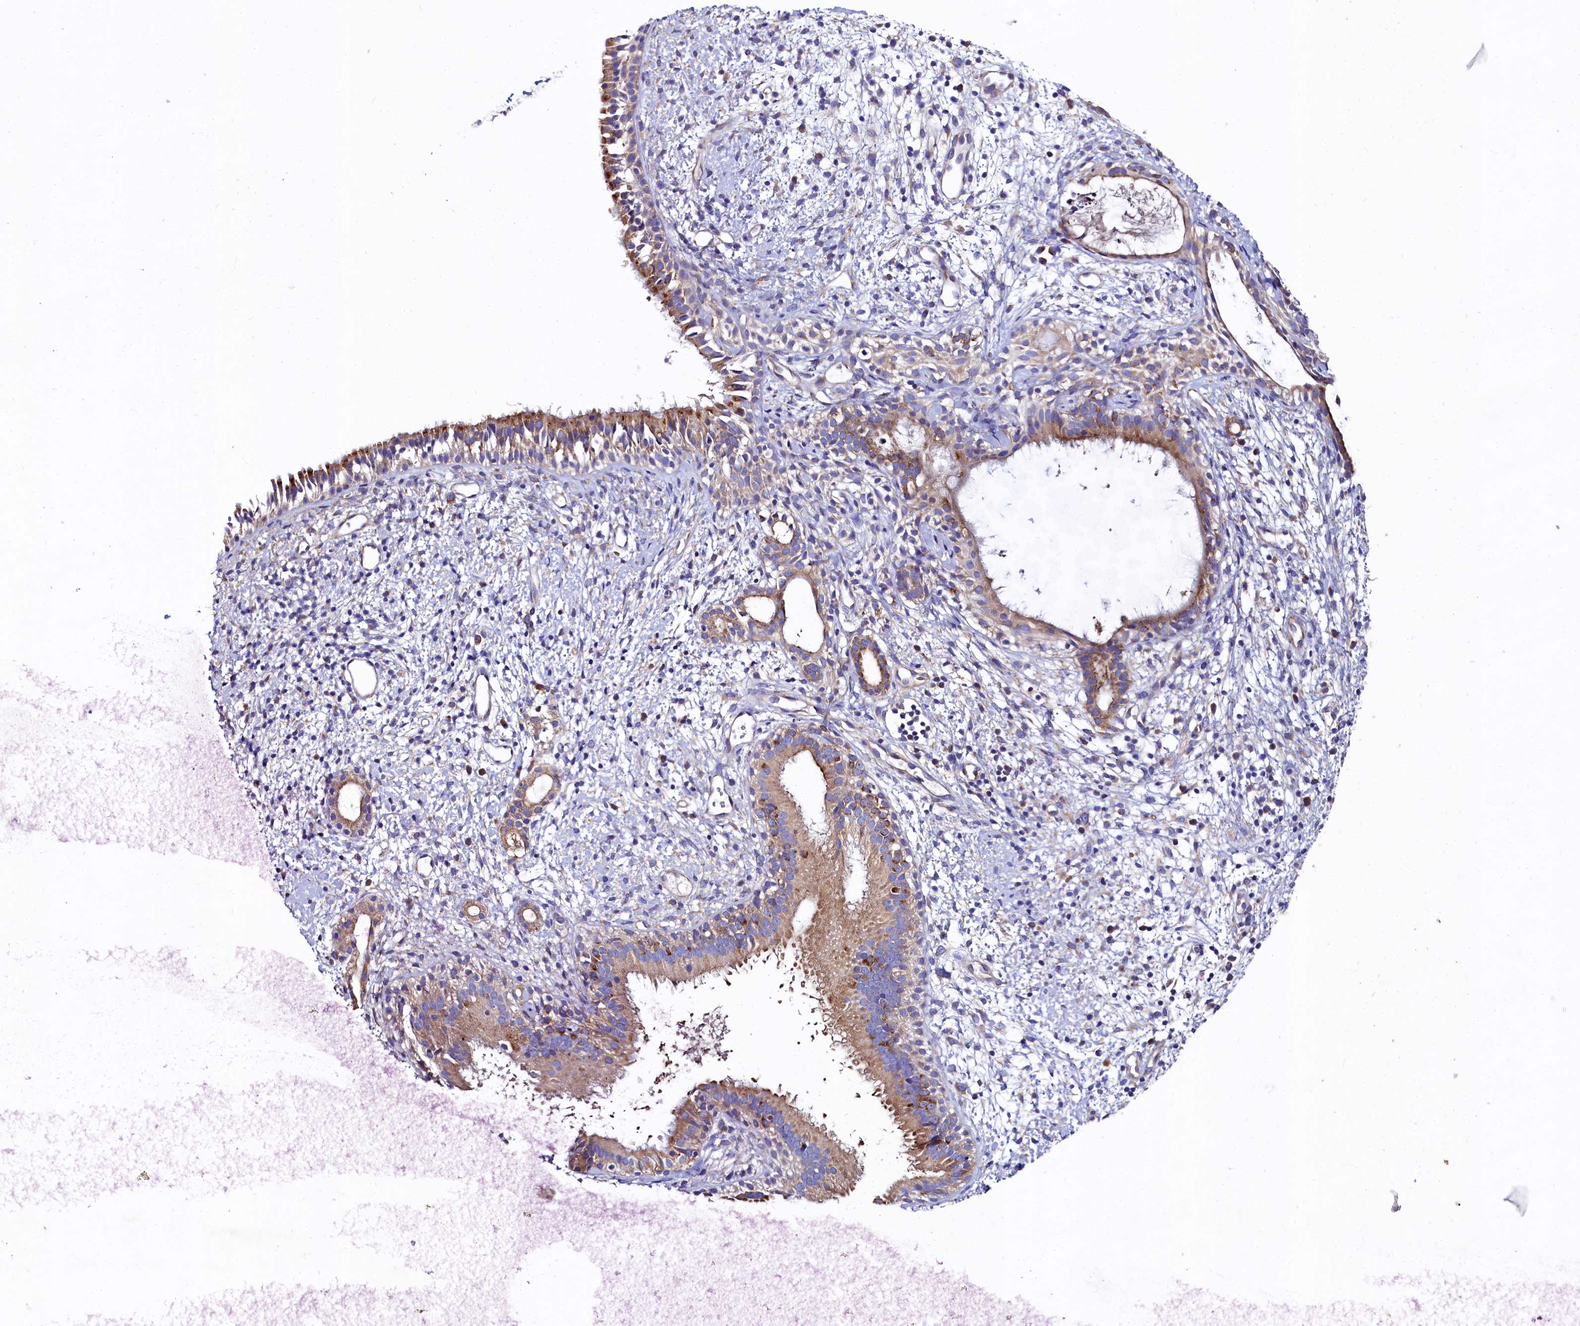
{"staining": {"intensity": "moderate", "quantity": ">75%", "location": "cytoplasmic/membranous"}, "tissue": "nasopharynx", "cell_type": "Respiratory epithelial cells", "image_type": "normal", "snomed": [{"axis": "morphology", "description": "Normal tissue, NOS"}, {"axis": "topography", "description": "Nasopharynx"}], "caption": "Human nasopharynx stained with a brown dye reveals moderate cytoplasmic/membranous positive positivity in approximately >75% of respiratory epithelial cells.", "gene": "QARS1", "patient": {"sex": "male", "age": 22}}